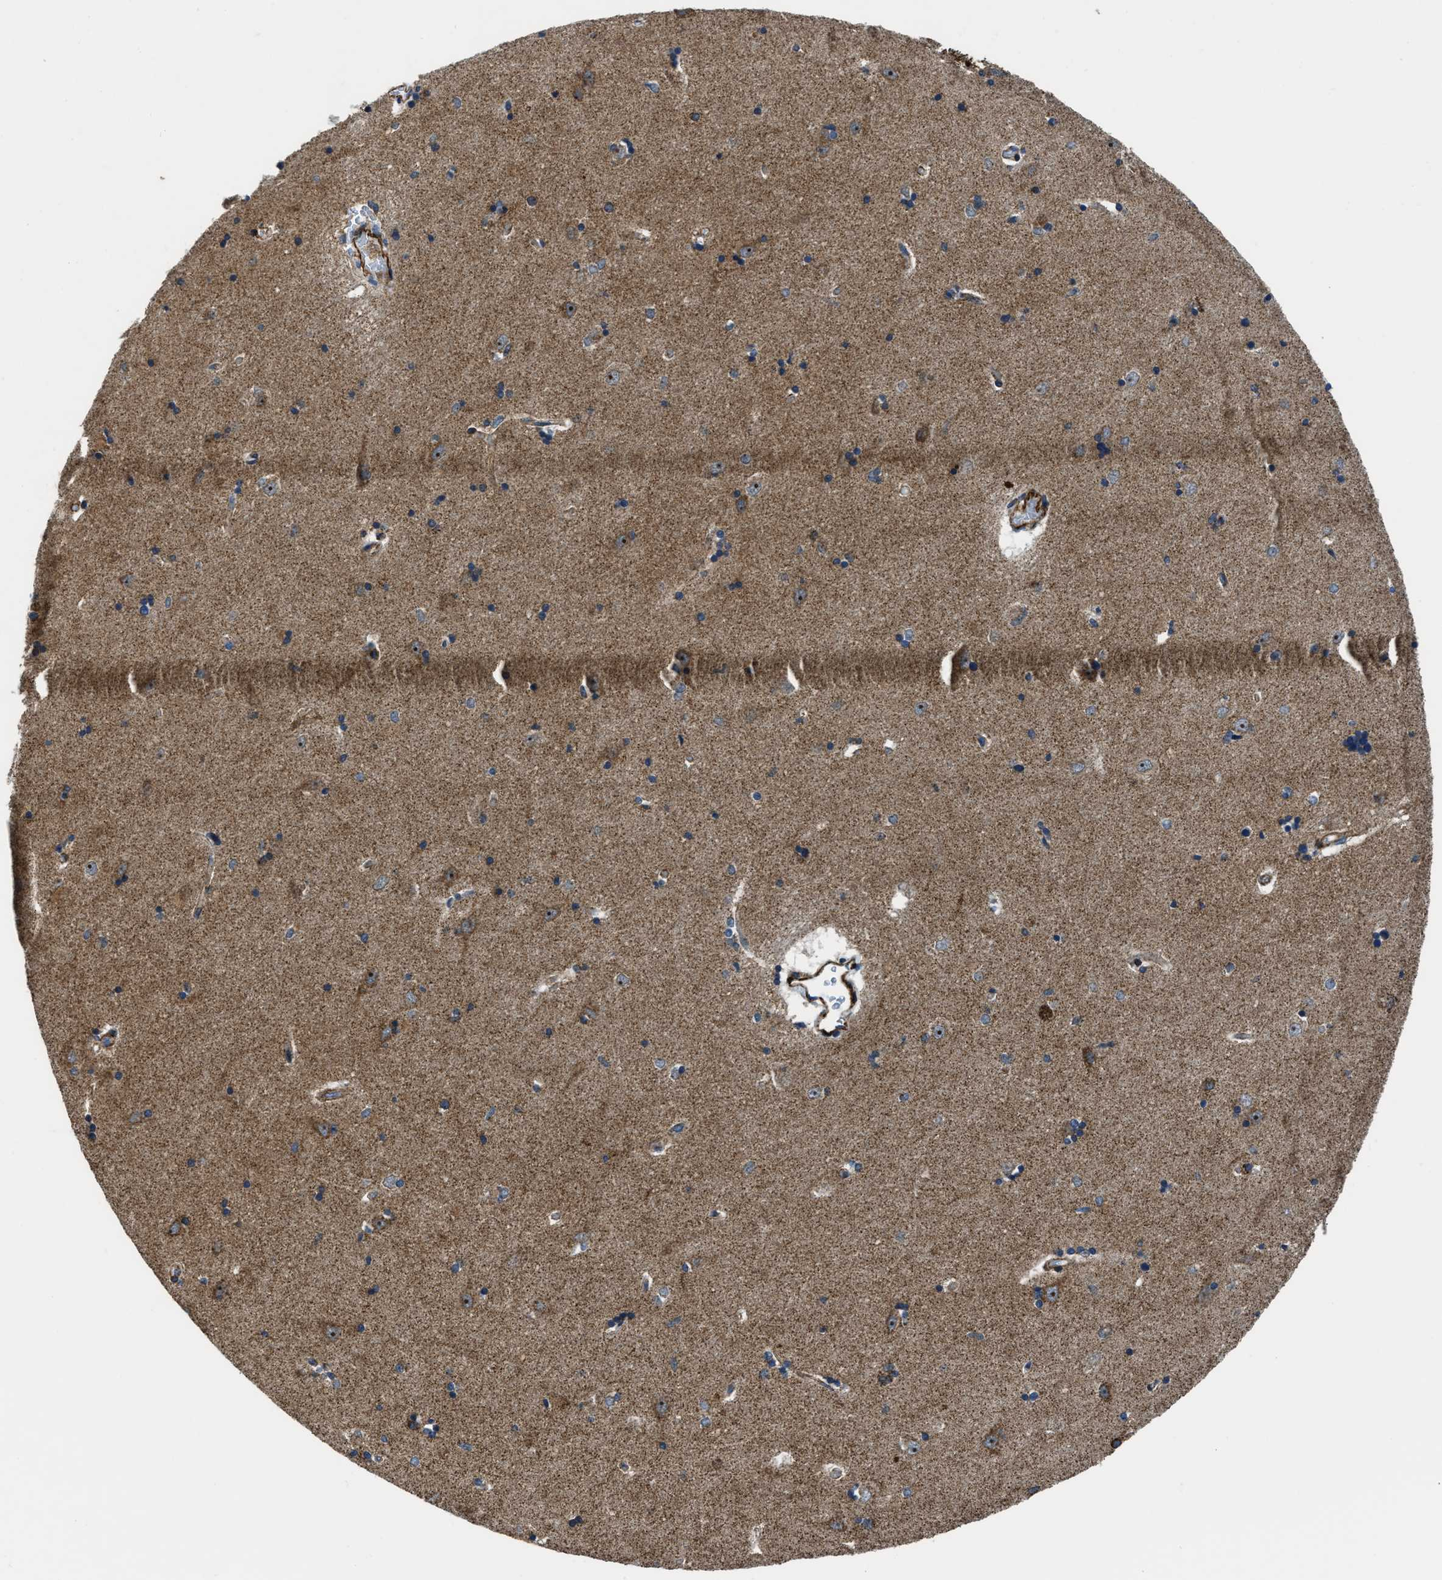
{"staining": {"intensity": "moderate", "quantity": "<25%", "location": "cytoplasmic/membranous"}, "tissue": "hippocampus", "cell_type": "Glial cells", "image_type": "normal", "snomed": [{"axis": "morphology", "description": "Normal tissue, NOS"}, {"axis": "topography", "description": "Hippocampus"}], "caption": "DAB (3,3'-diaminobenzidine) immunohistochemical staining of normal hippocampus shows moderate cytoplasmic/membranous protein positivity in approximately <25% of glial cells. (DAB IHC, brown staining for protein, blue staining for nuclei).", "gene": "GSDME", "patient": {"sex": "male", "age": 45}}